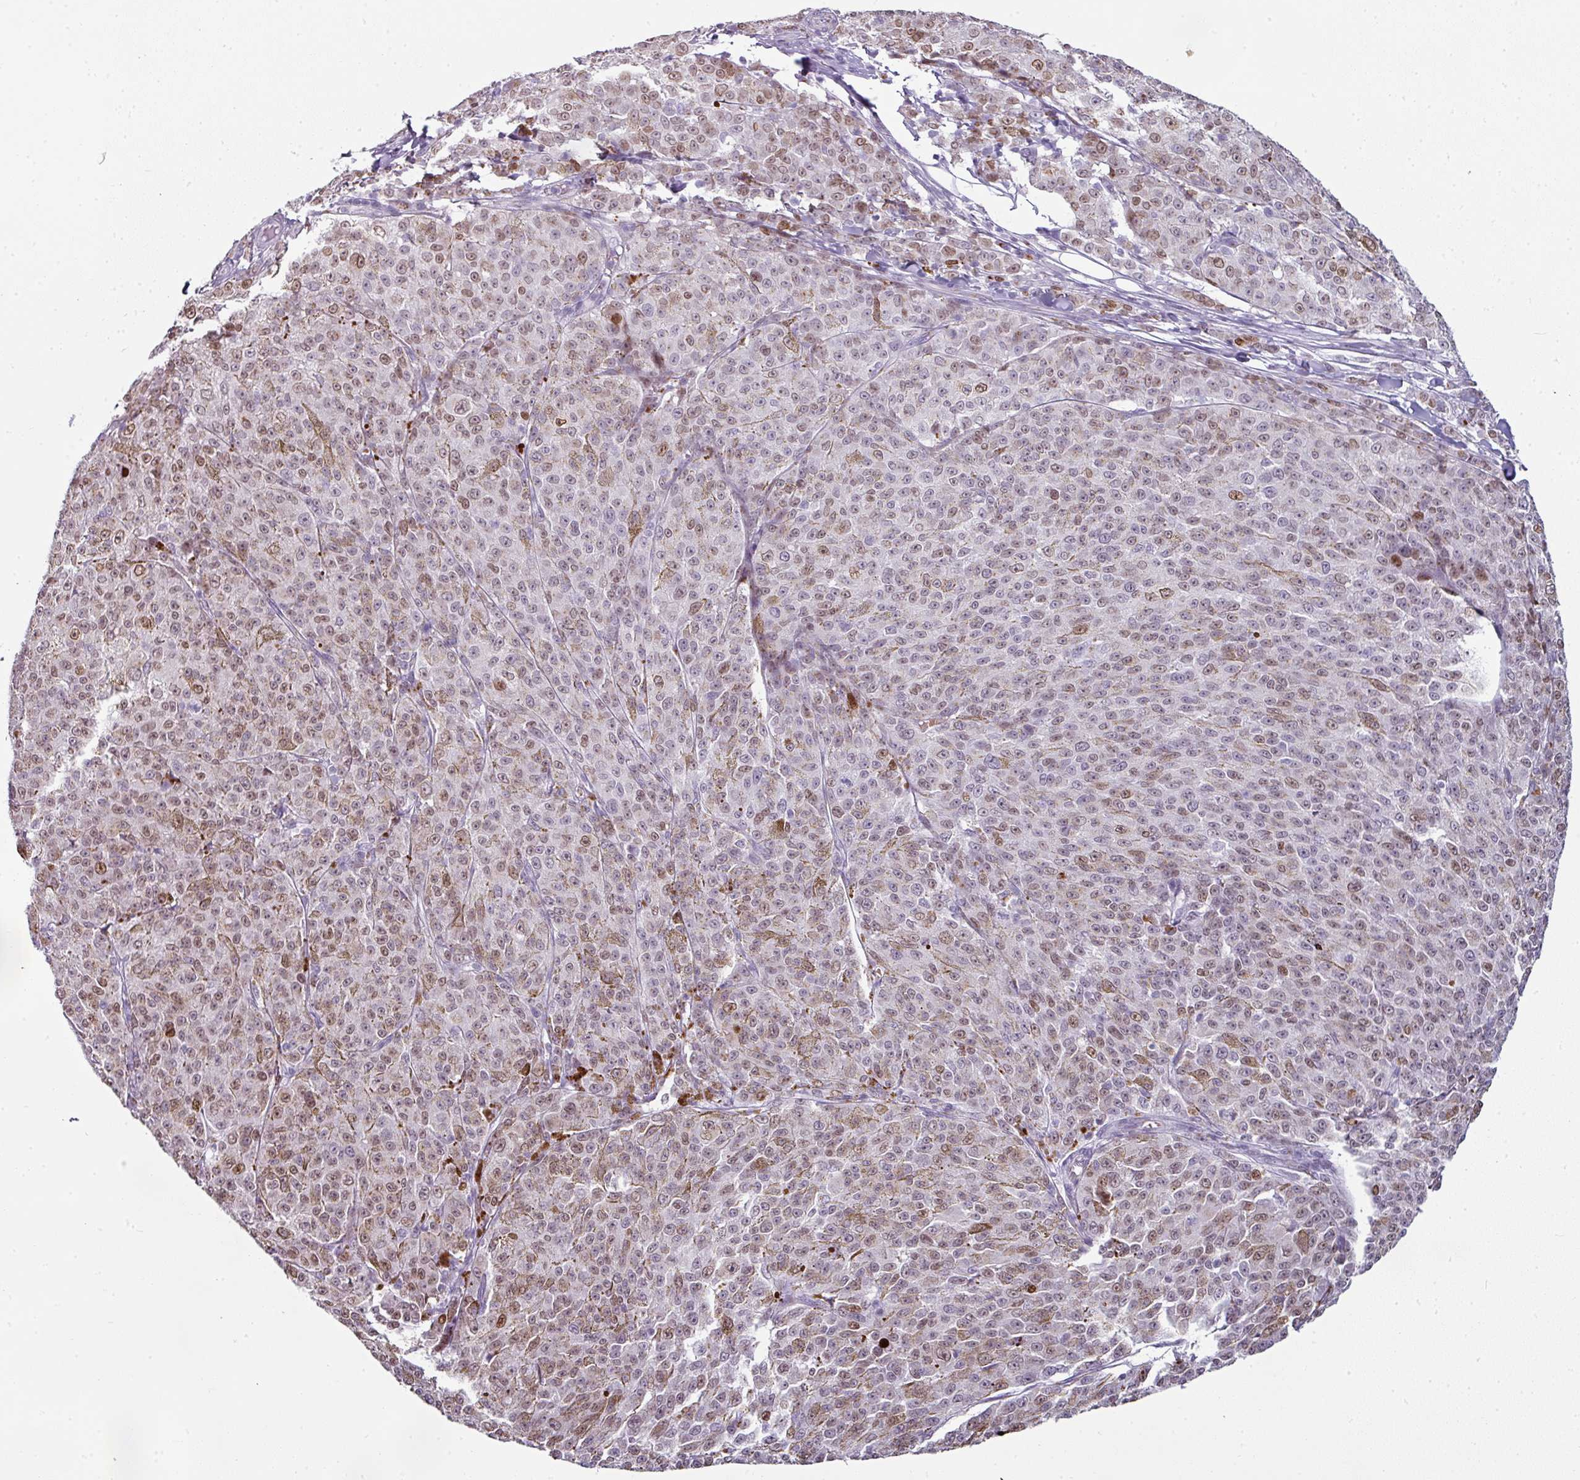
{"staining": {"intensity": "weak", "quantity": ">75%", "location": "nuclear"}, "tissue": "melanoma", "cell_type": "Tumor cells", "image_type": "cancer", "snomed": [{"axis": "morphology", "description": "Malignant melanoma, NOS"}, {"axis": "topography", "description": "Skin"}], "caption": "Weak nuclear positivity is appreciated in approximately >75% of tumor cells in malignant melanoma.", "gene": "SYT8", "patient": {"sex": "female", "age": 52}}